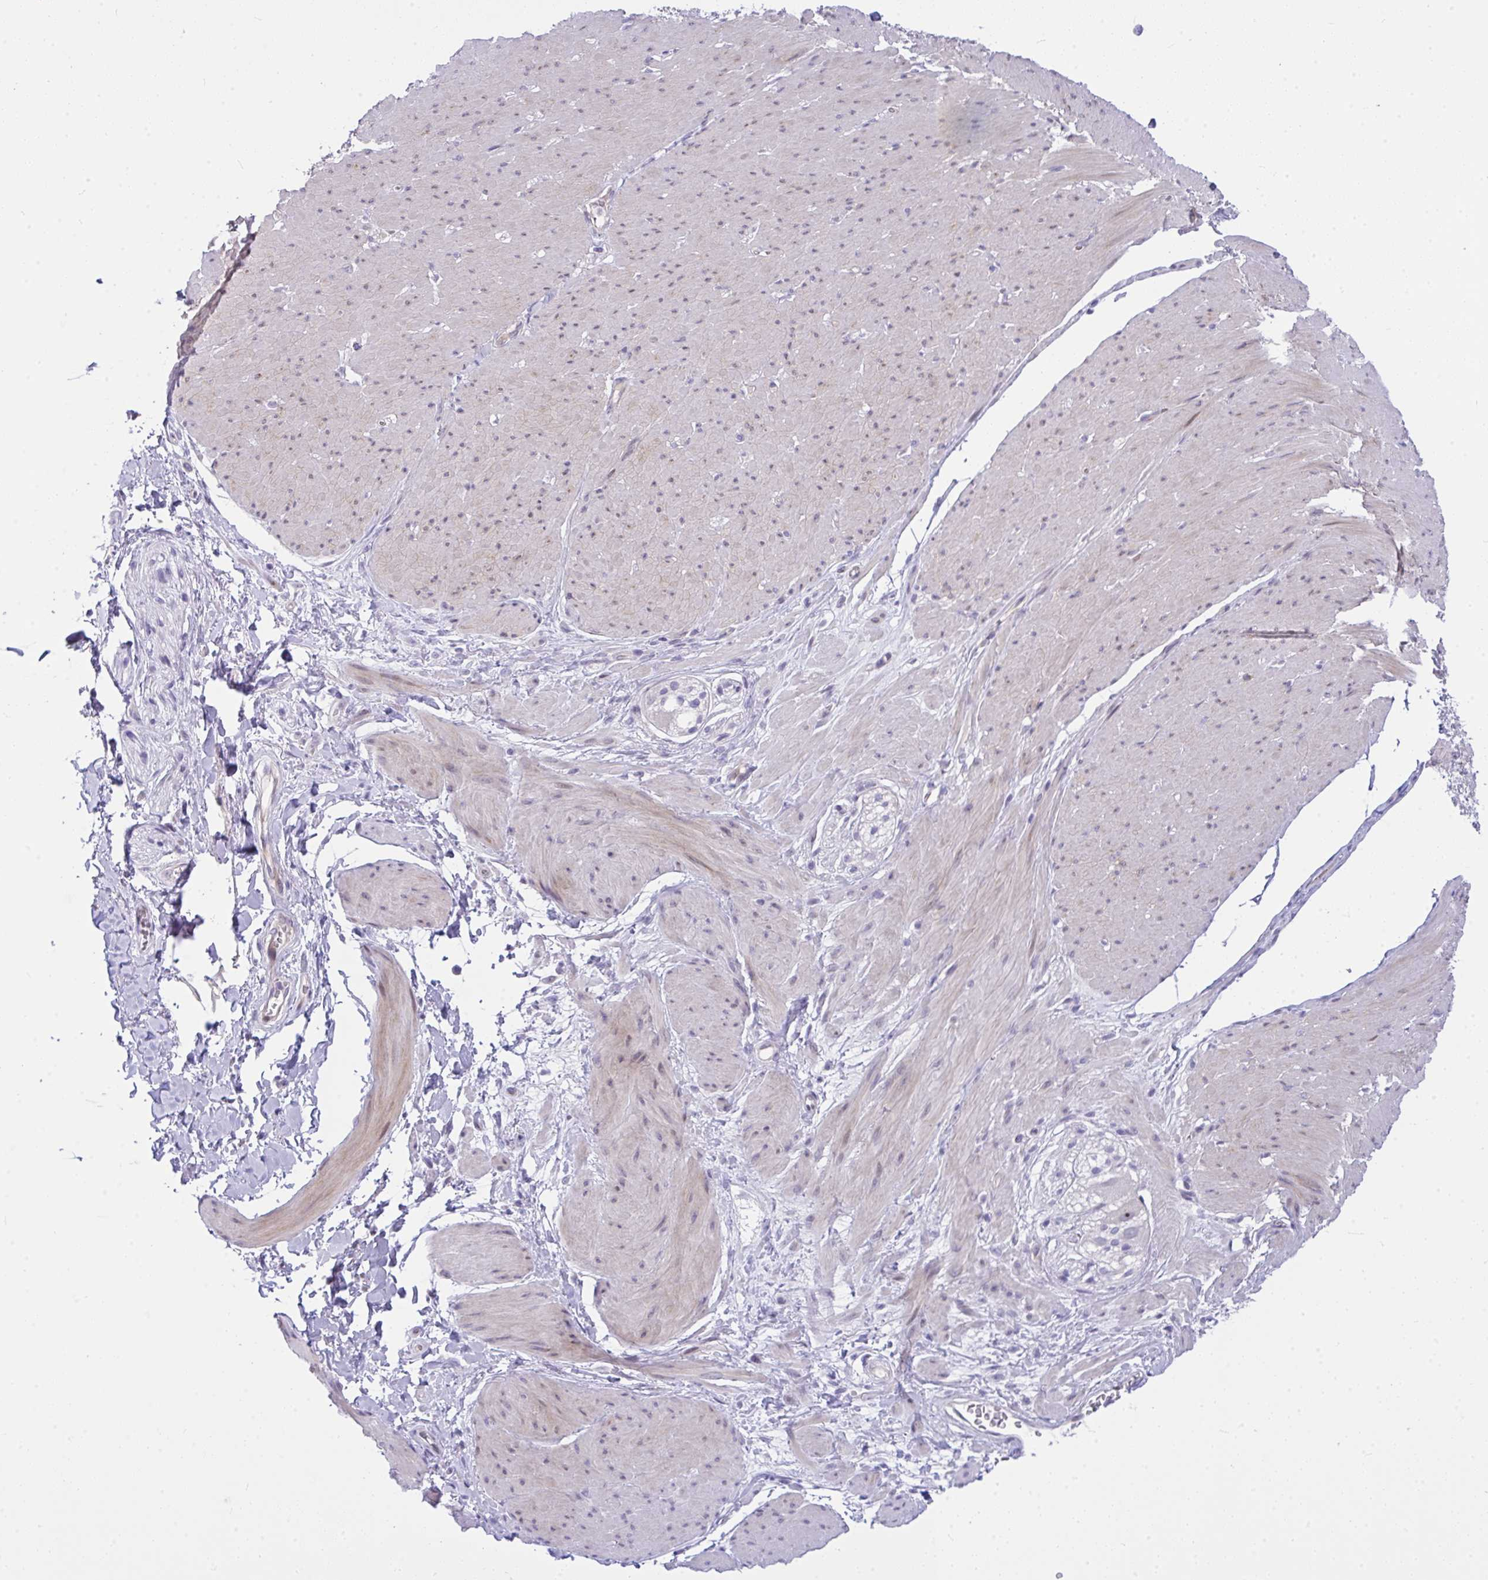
{"staining": {"intensity": "weak", "quantity": "25%-75%", "location": "cytoplasmic/membranous,nuclear"}, "tissue": "smooth muscle", "cell_type": "Smooth muscle cells", "image_type": "normal", "snomed": [{"axis": "morphology", "description": "Normal tissue, NOS"}, {"axis": "topography", "description": "Smooth muscle"}, {"axis": "topography", "description": "Rectum"}], "caption": "Immunohistochemistry (IHC) of normal smooth muscle exhibits low levels of weak cytoplasmic/membranous,nuclear positivity in approximately 25%-75% of smooth muscle cells.", "gene": "NFXL1", "patient": {"sex": "male", "age": 53}}